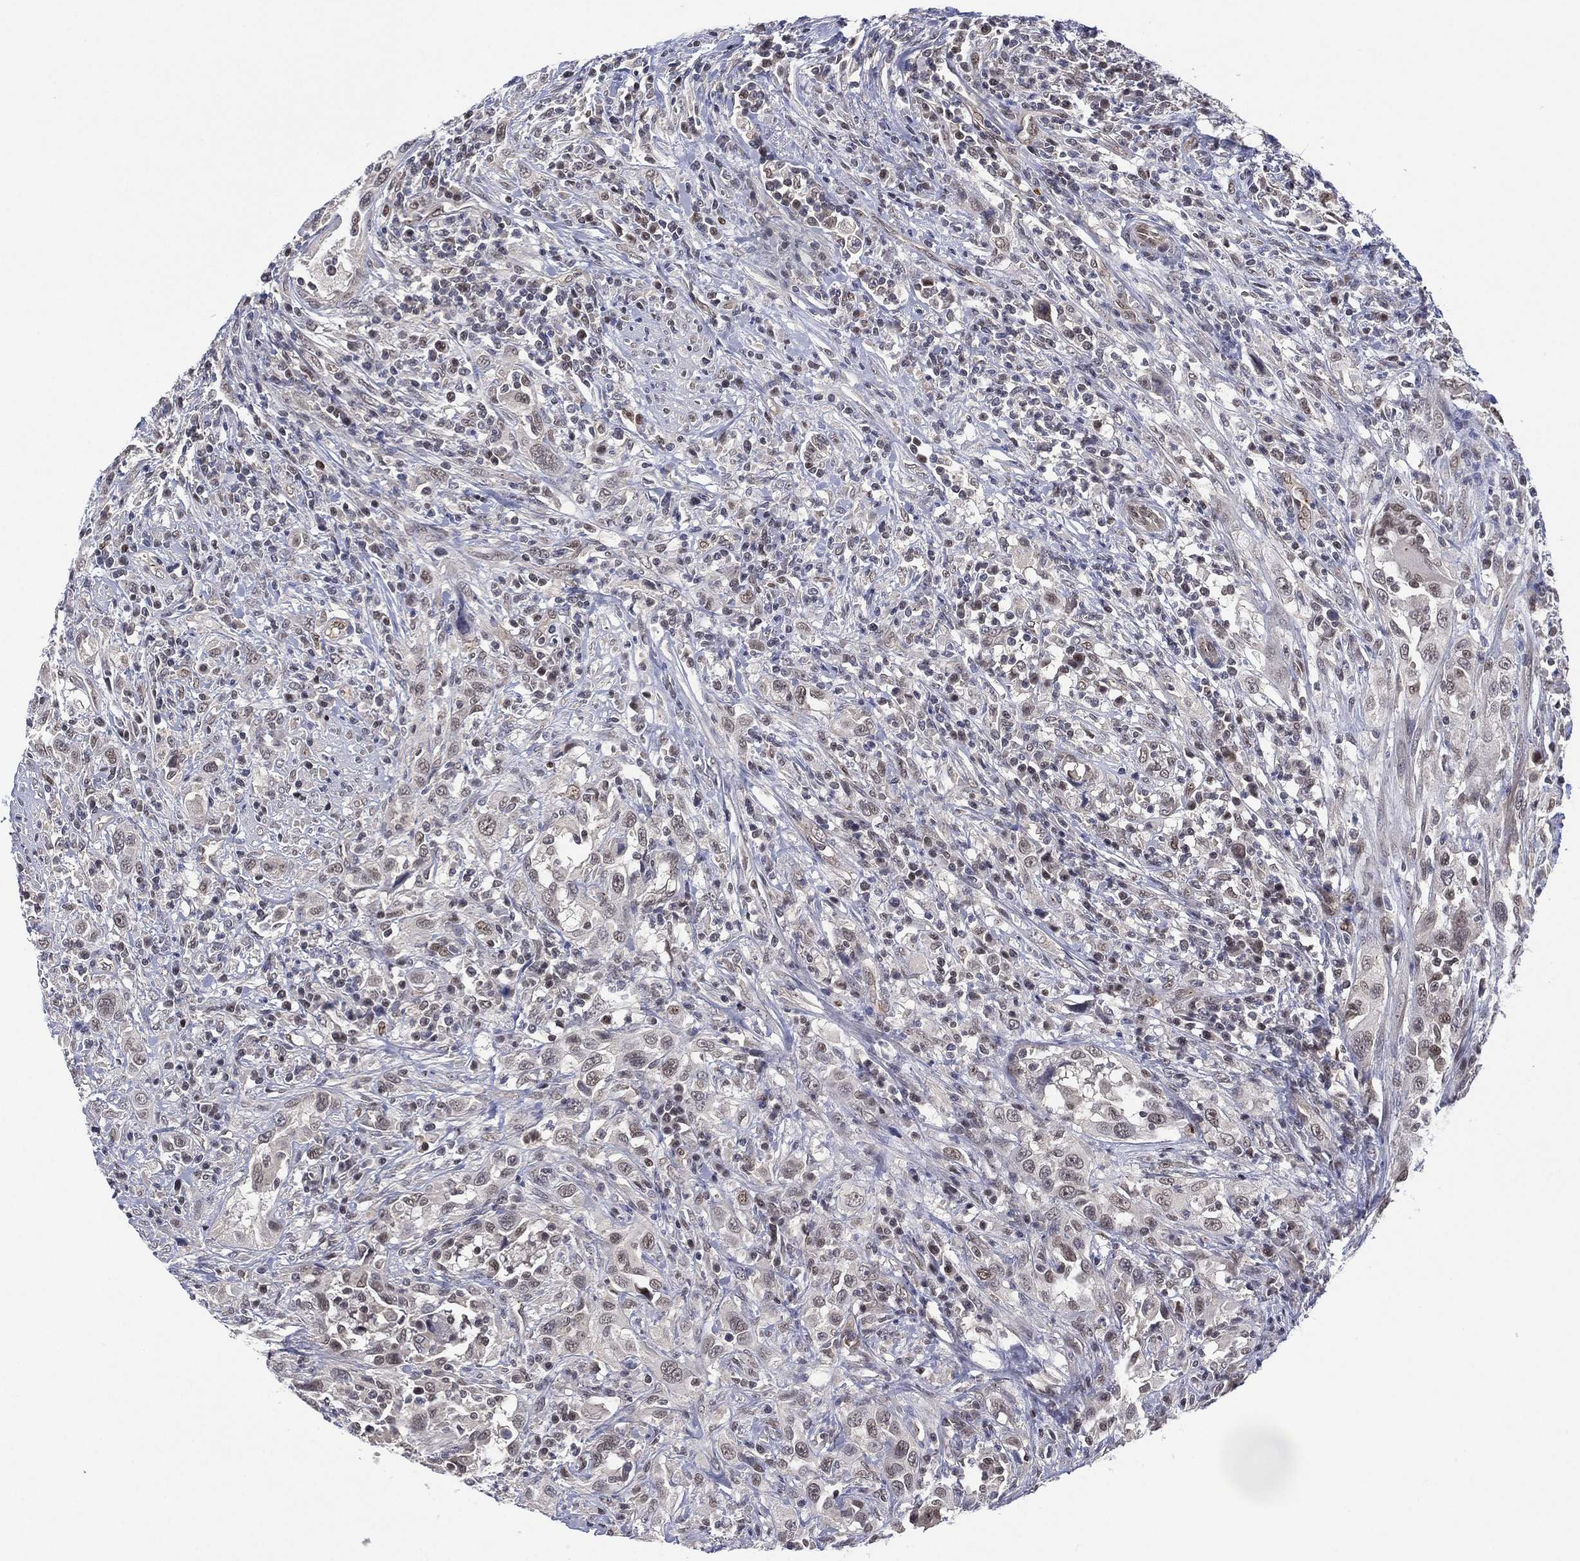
{"staining": {"intensity": "negative", "quantity": "none", "location": "none"}, "tissue": "urothelial cancer", "cell_type": "Tumor cells", "image_type": "cancer", "snomed": [{"axis": "morphology", "description": "Urothelial carcinoma, NOS"}, {"axis": "morphology", "description": "Urothelial carcinoma, High grade"}, {"axis": "topography", "description": "Urinary bladder"}], "caption": "High power microscopy image of an IHC micrograph of urothelial cancer, revealing no significant expression in tumor cells.", "gene": "GSE1", "patient": {"sex": "female", "age": 64}}